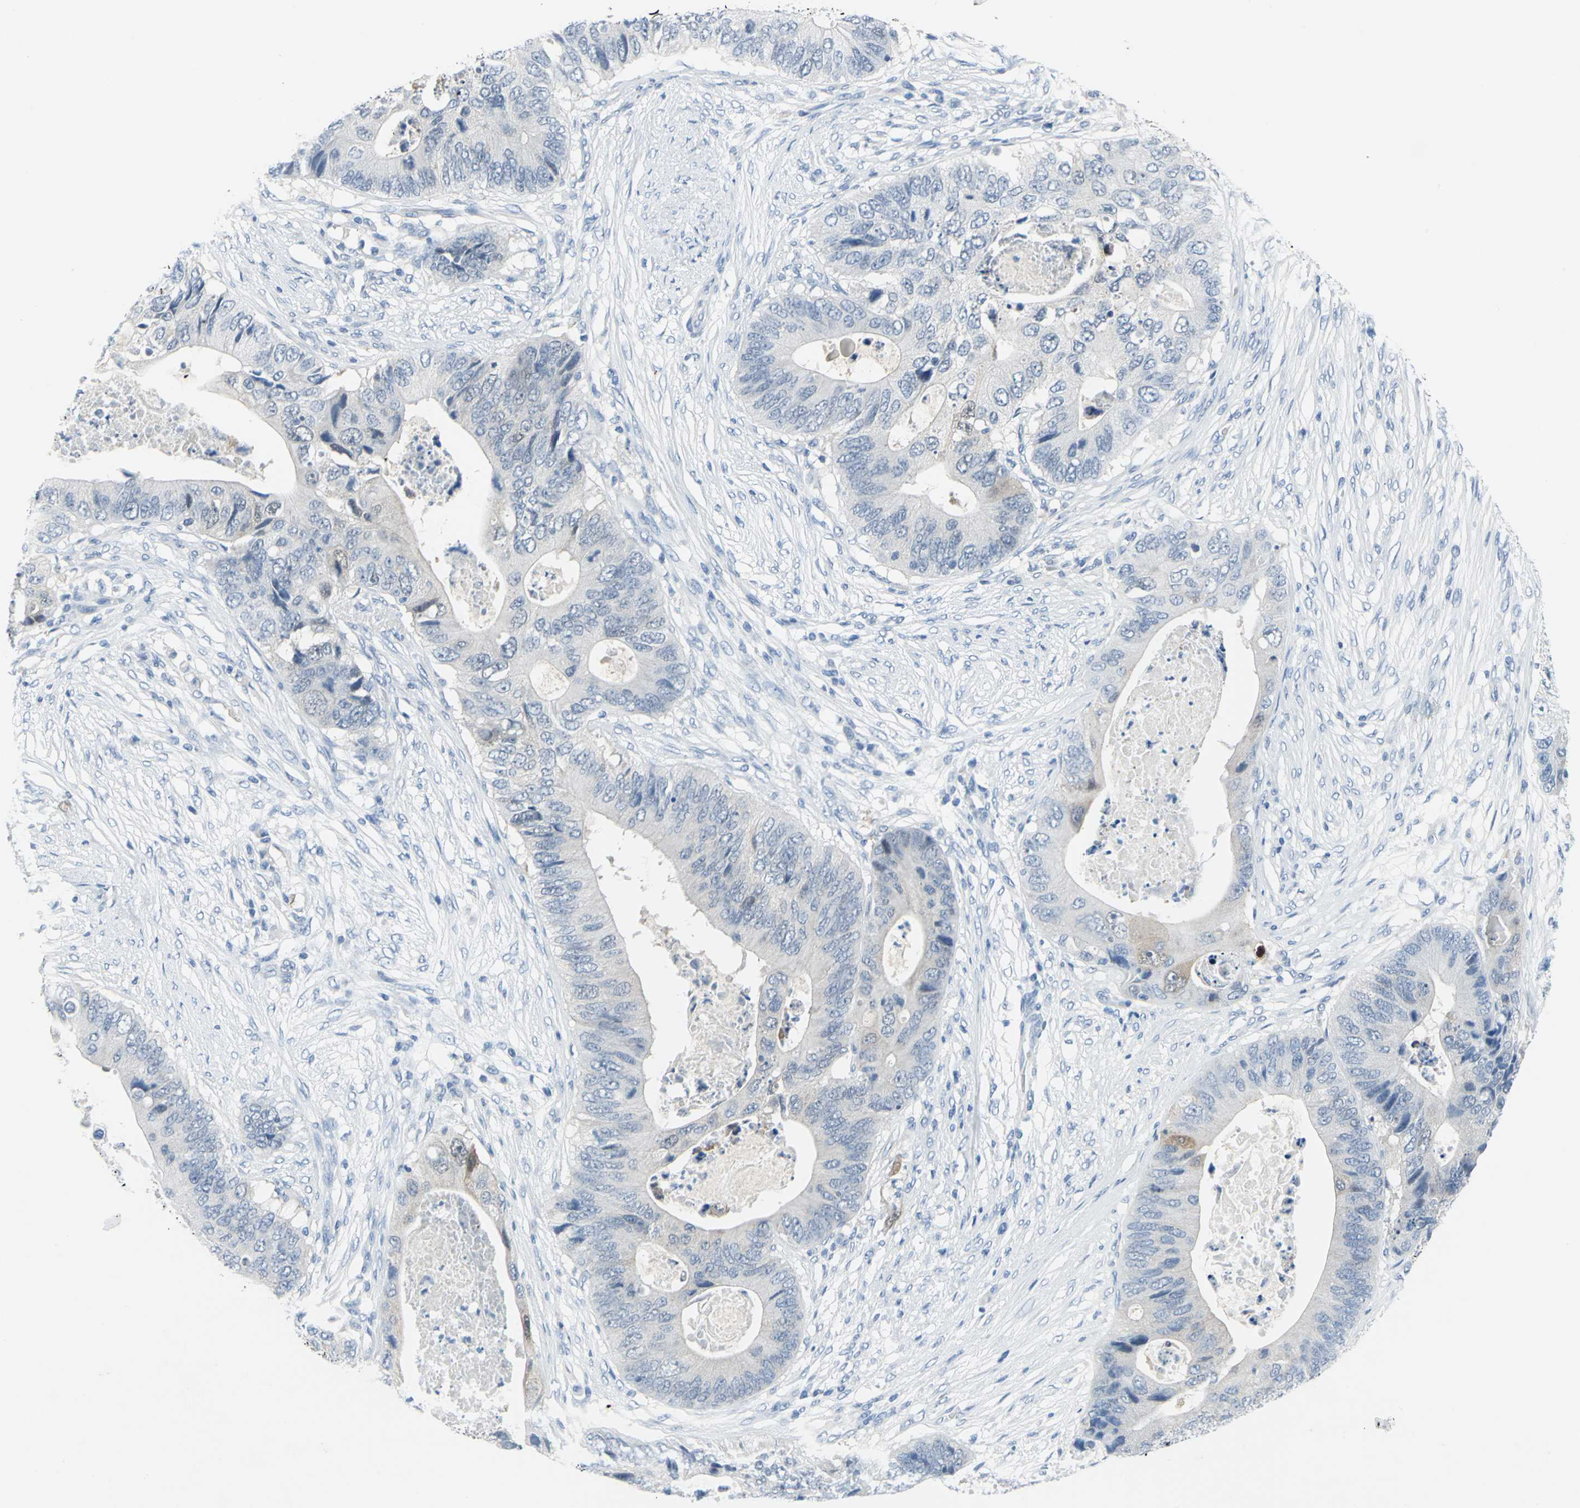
{"staining": {"intensity": "weak", "quantity": "<25%", "location": "cytoplasmic/membranous"}, "tissue": "colorectal cancer", "cell_type": "Tumor cells", "image_type": "cancer", "snomed": [{"axis": "morphology", "description": "Adenocarcinoma, NOS"}, {"axis": "topography", "description": "Colon"}], "caption": "IHC photomicrograph of human adenocarcinoma (colorectal) stained for a protein (brown), which exhibits no staining in tumor cells.", "gene": "SFN", "patient": {"sex": "male", "age": 71}}